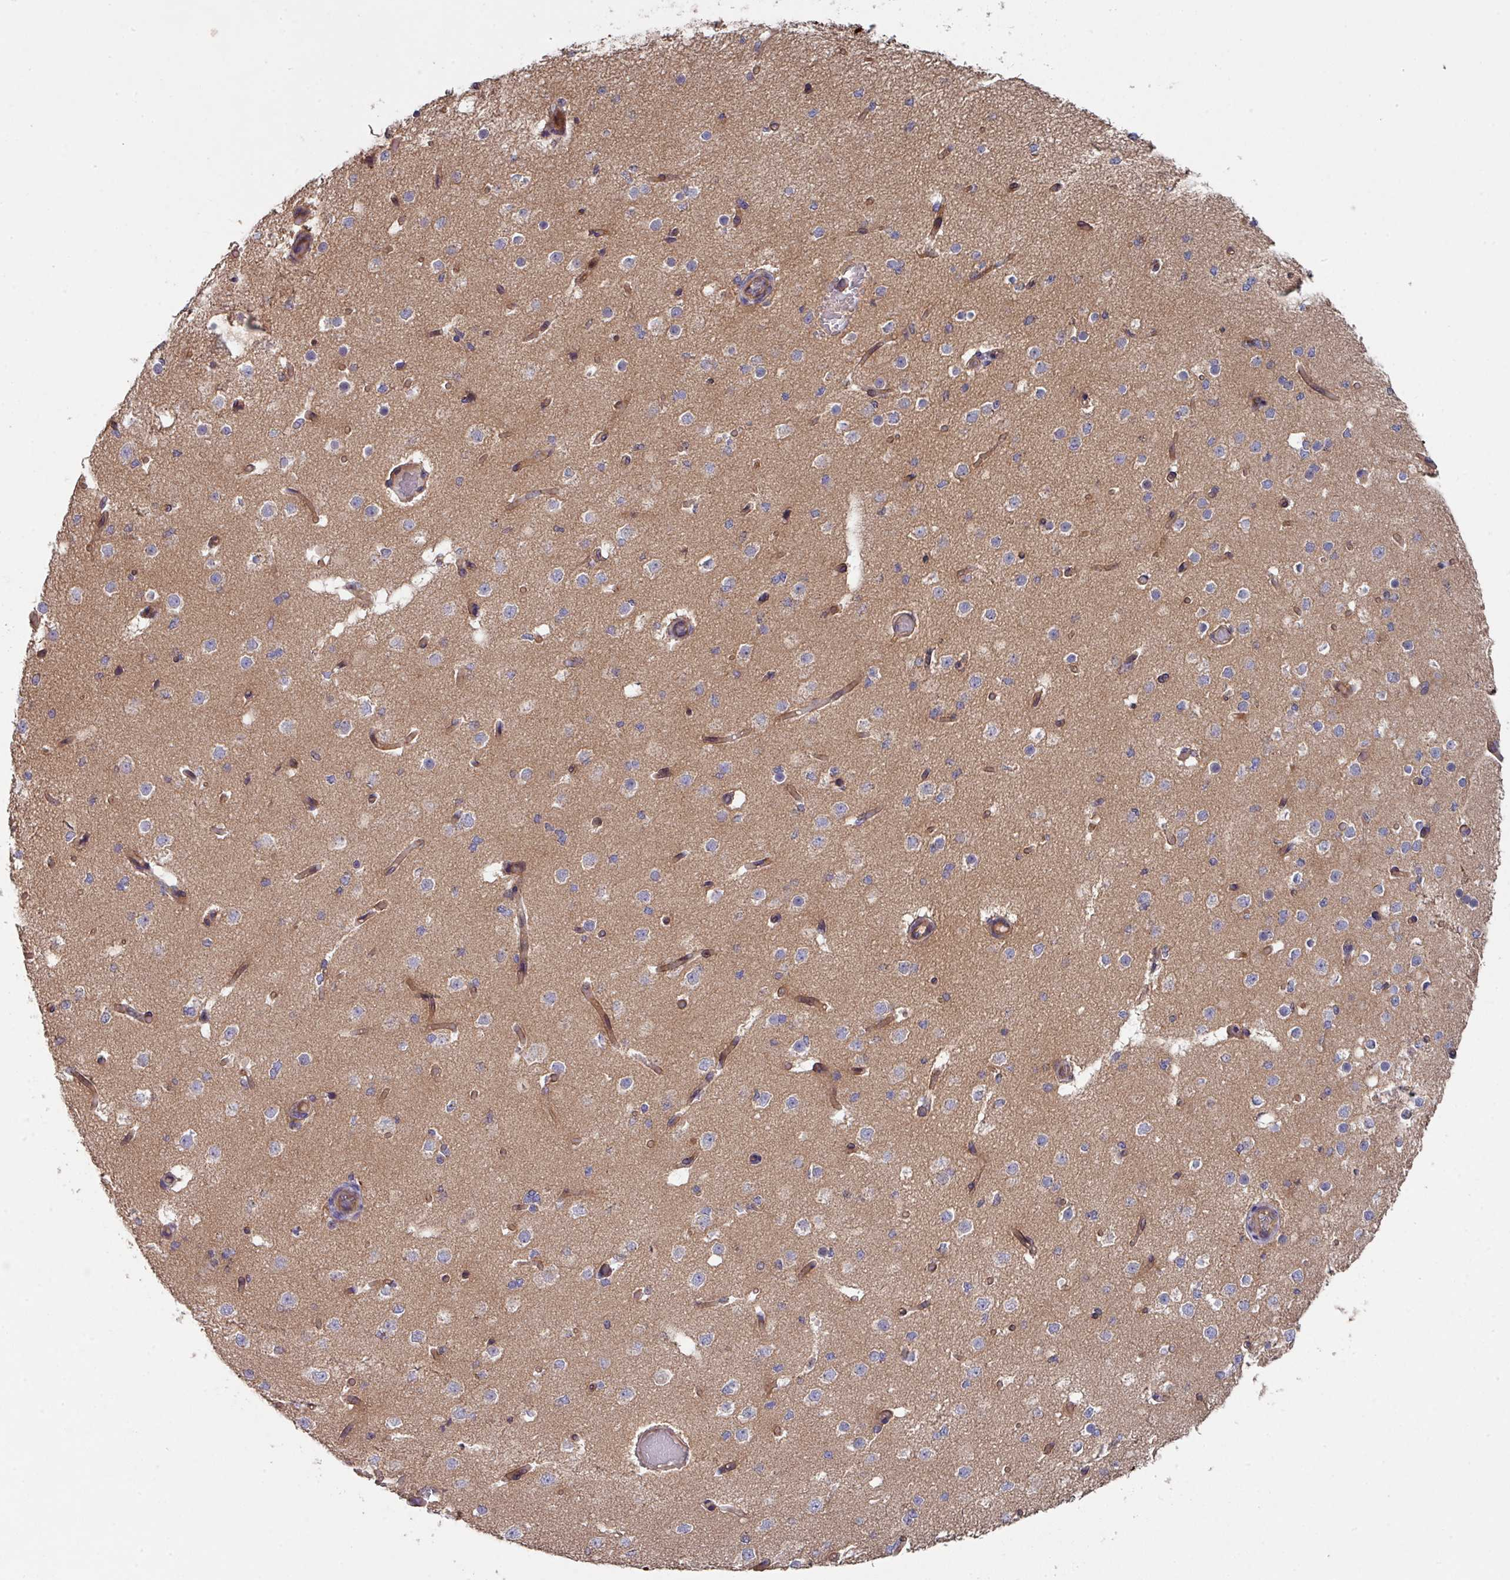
{"staining": {"intensity": "moderate", "quantity": ">75%", "location": "cytoplasmic/membranous"}, "tissue": "cerebral cortex", "cell_type": "Endothelial cells", "image_type": "normal", "snomed": [{"axis": "morphology", "description": "Normal tissue, NOS"}, {"axis": "morphology", "description": "Inflammation, NOS"}, {"axis": "topography", "description": "Cerebral cortex"}], "caption": "Normal cerebral cortex shows moderate cytoplasmic/membranous expression in about >75% of endothelial cells, visualized by immunohistochemistry. (DAB IHC with brightfield microscopy, high magnification).", "gene": "DCAF12L1", "patient": {"sex": "male", "age": 6}}